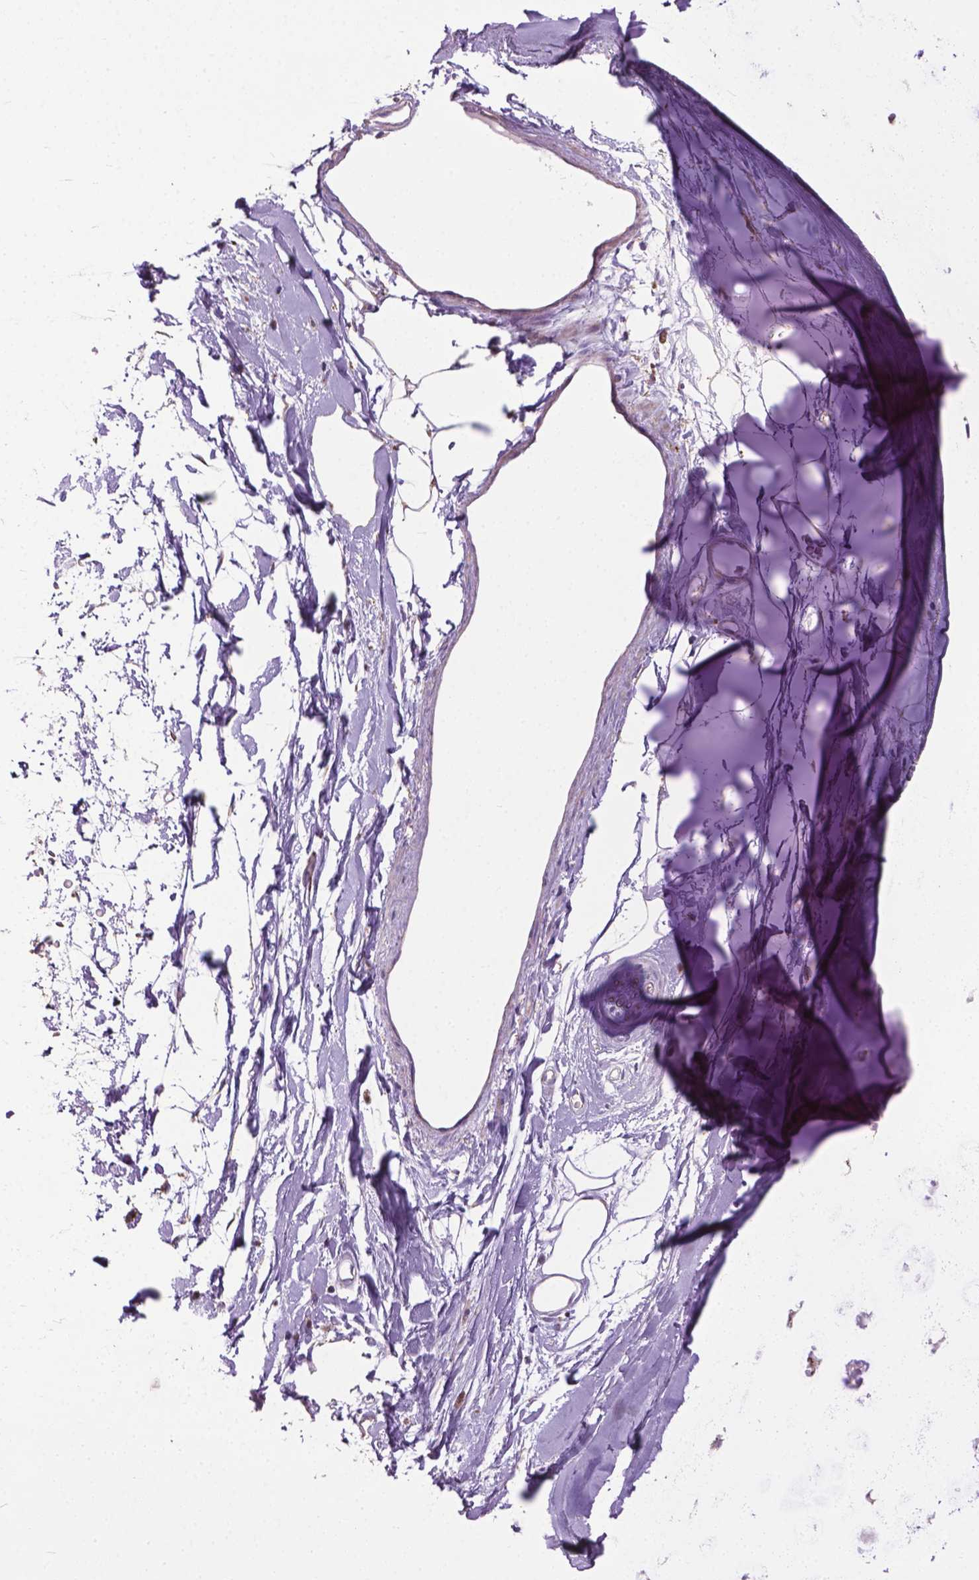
{"staining": {"intensity": "negative", "quantity": "none", "location": "none"}, "tissue": "adipose tissue", "cell_type": "Adipocytes", "image_type": "normal", "snomed": [{"axis": "morphology", "description": "Normal tissue, NOS"}, {"axis": "topography", "description": "Cartilage tissue"}, {"axis": "topography", "description": "Bronchus"}], "caption": "DAB (3,3'-diaminobenzidine) immunohistochemical staining of unremarkable human adipose tissue reveals no significant expression in adipocytes. The staining was performed using DAB to visualize the protein expression in brown, while the nuclei were stained in blue with hematoxylin (Magnification: 20x).", "gene": "VDAC1", "patient": {"sex": "male", "age": 58}}